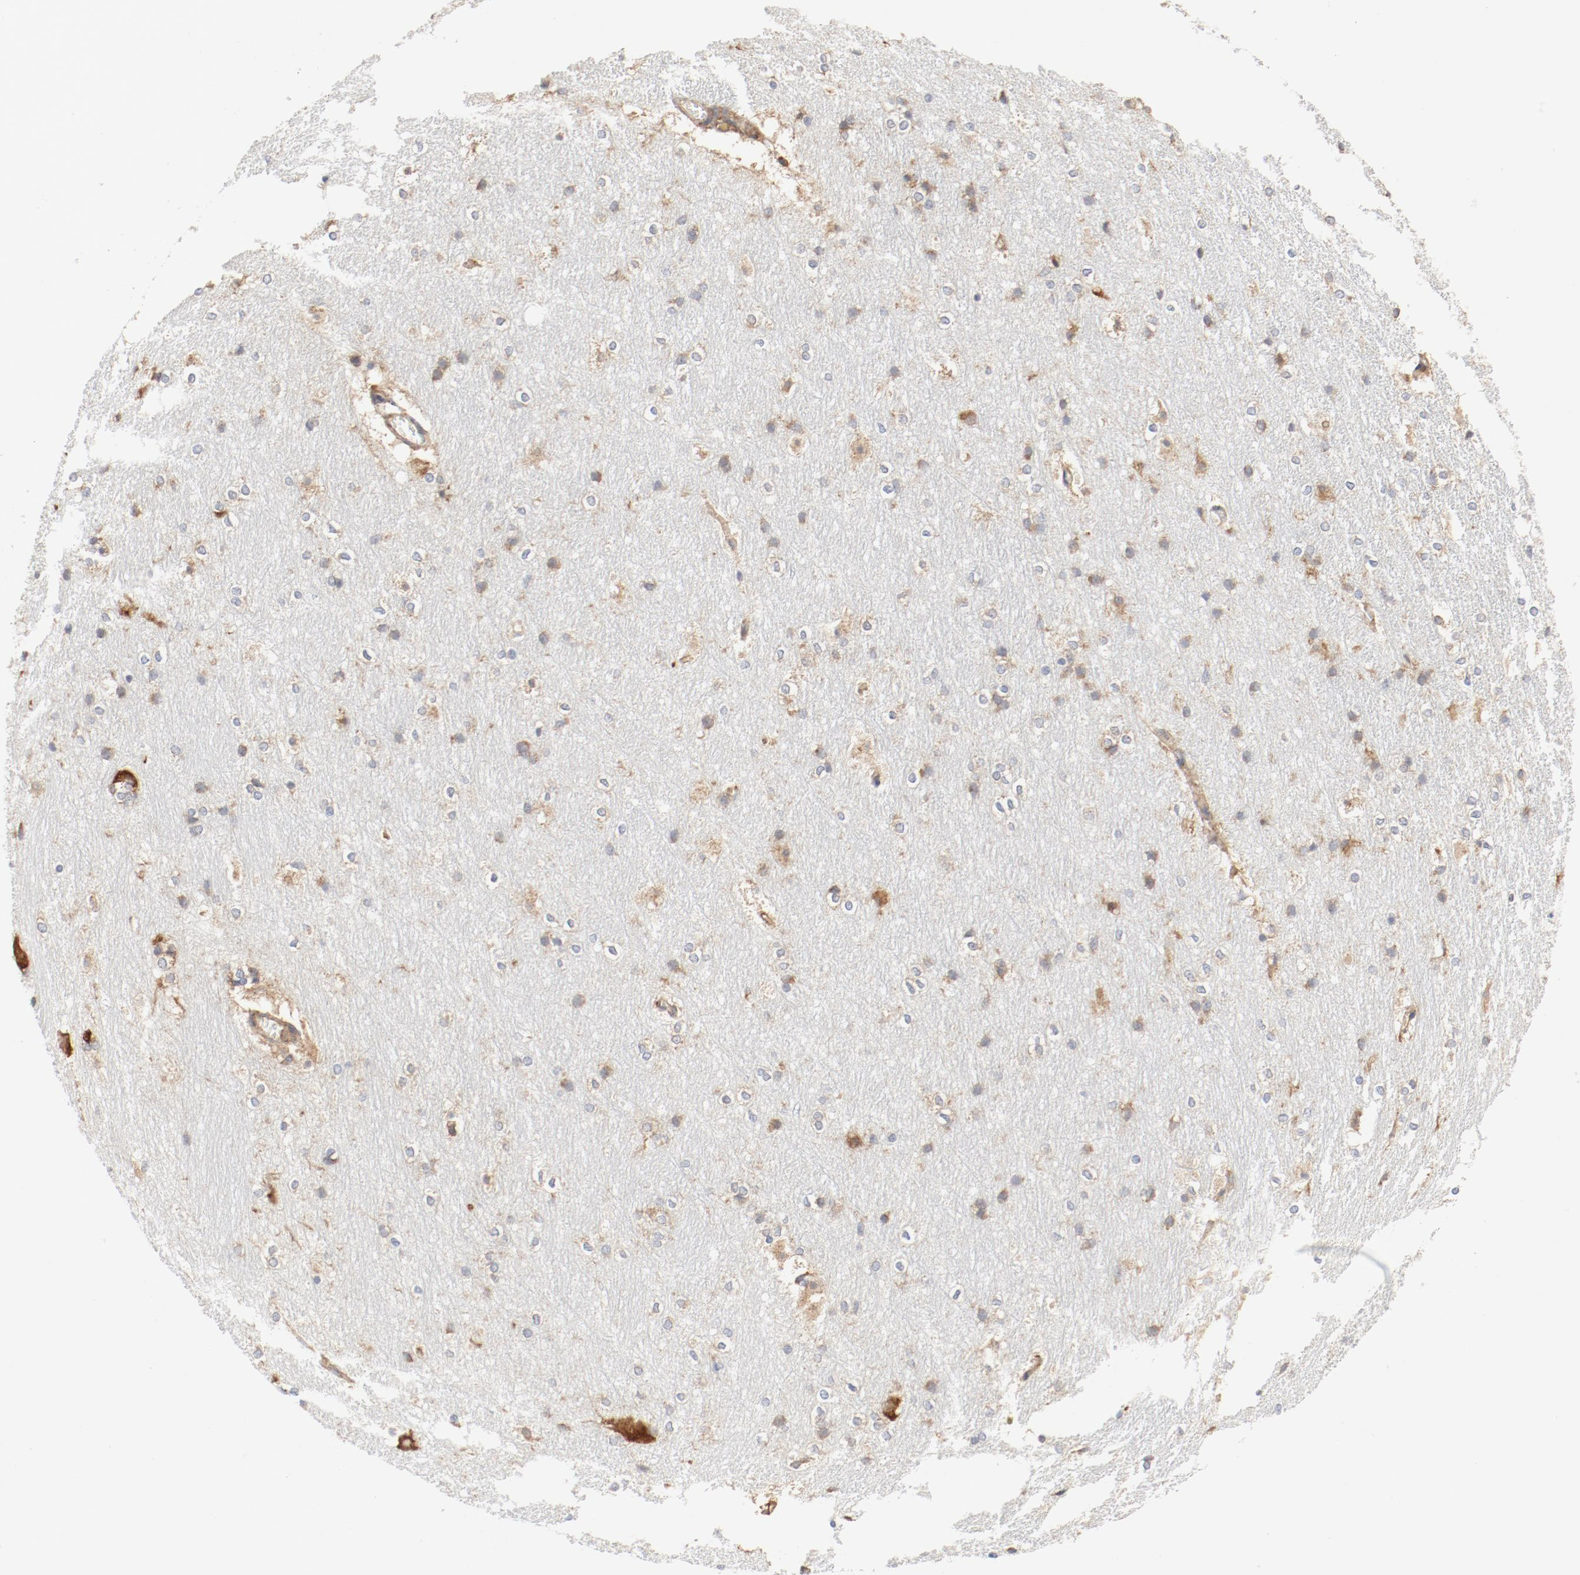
{"staining": {"intensity": "weak", "quantity": "<25%", "location": "cytoplasmic/membranous"}, "tissue": "hippocampus", "cell_type": "Glial cells", "image_type": "normal", "snomed": [{"axis": "morphology", "description": "Normal tissue, NOS"}, {"axis": "topography", "description": "Hippocampus"}], "caption": "An immunohistochemistry (IHC) image of normal hippocampus is shown. There is no staining in glial cells of hippocampus. Brightfield microscopy of IHC stained with DAB (3,3'-diaminobenzidine) (brown) and hematoxylin (blue), captured at high magnification.", "gene": "RPS6", "patient": {"sex": "female", "age": 19}}